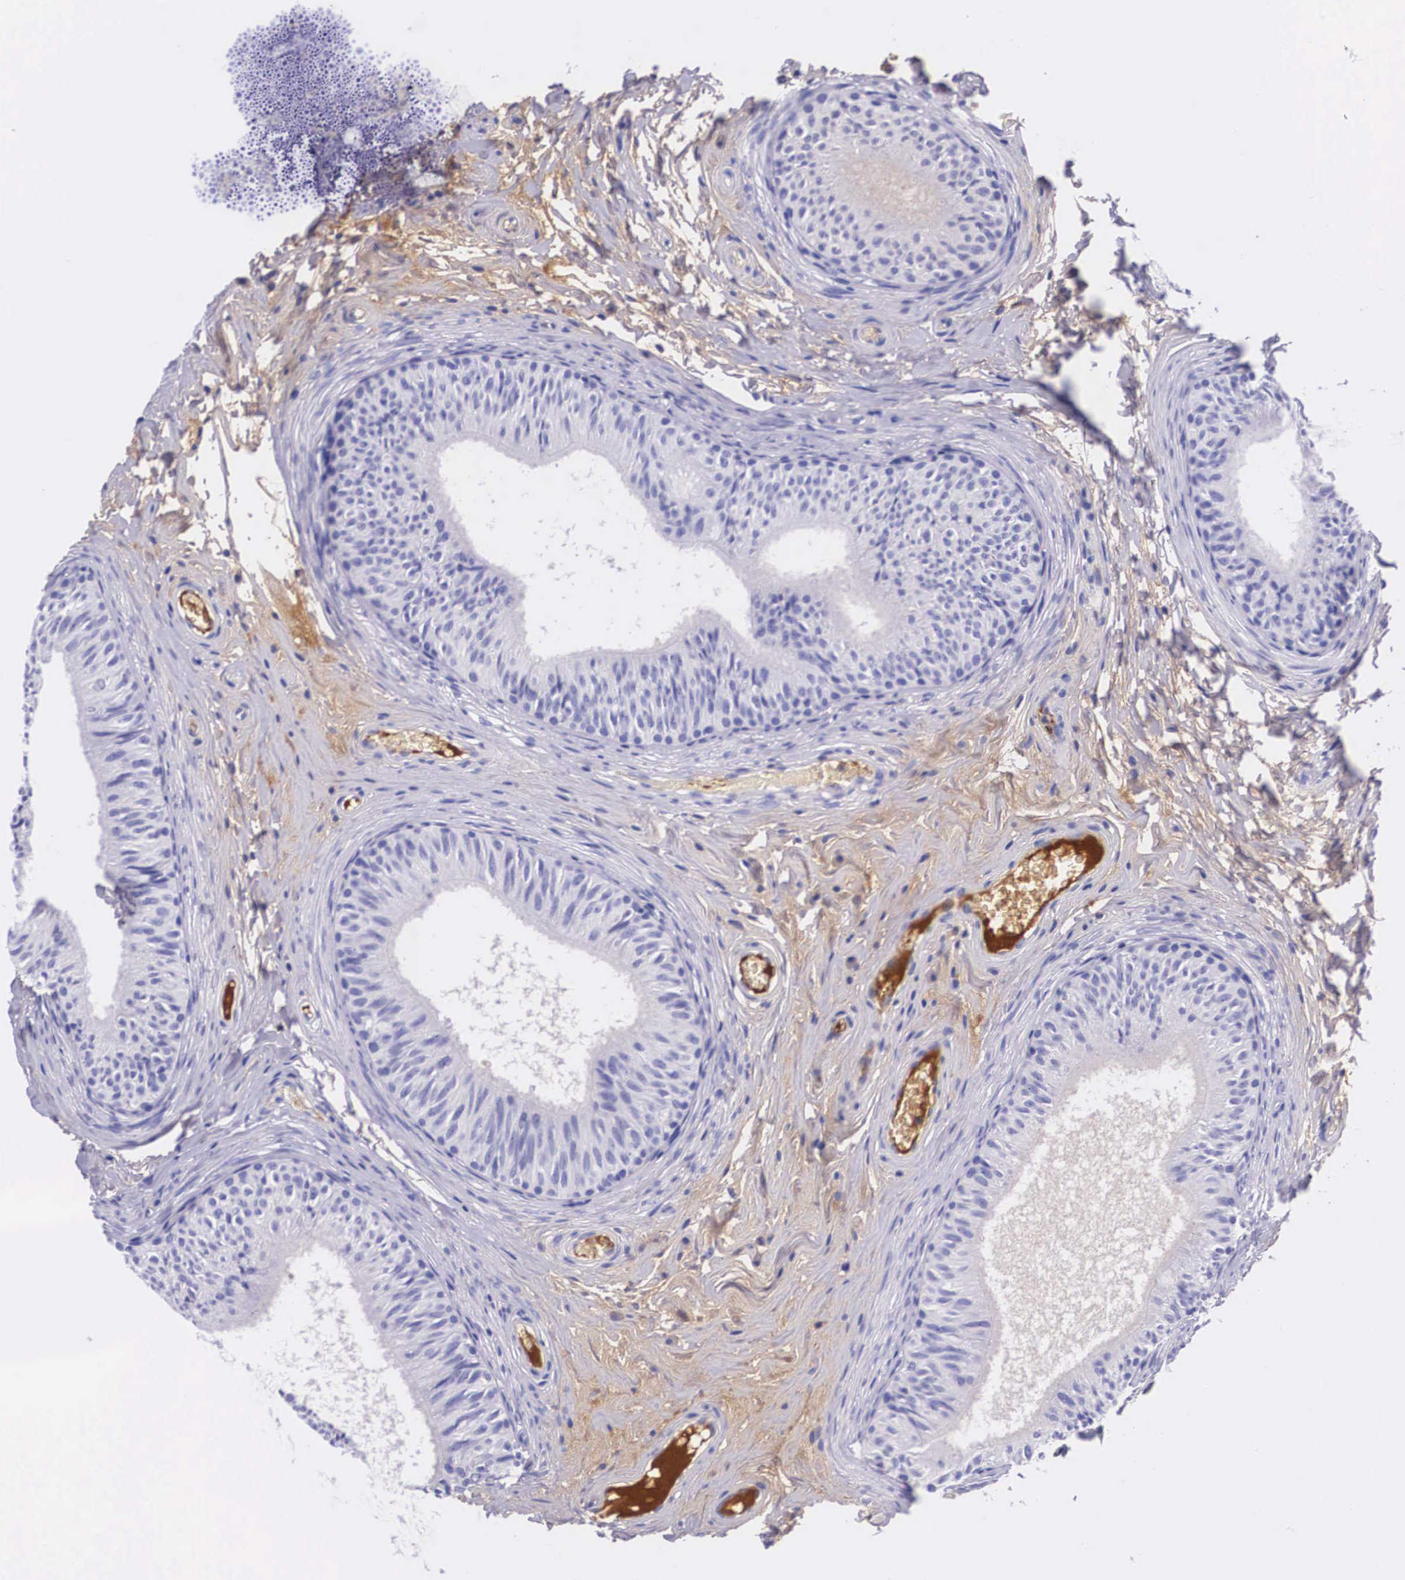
{"staining": {"intensity": "negative", "quantity": "none", "location": "none"}, "tissue": "epididymis", "cell_type": "Glandular cells", "image_type": "normal", "snomed": [{"axis": "morphology", "description": "Normal tissue, NOS"}, {"axis": "topography", "description": "Epididymis"}], "caption": "Protein analysis of benign epididymis shows no significant positivity in glandular cells.", "gene": "PLG", "patient": {"sex": "male", "age": 23}}